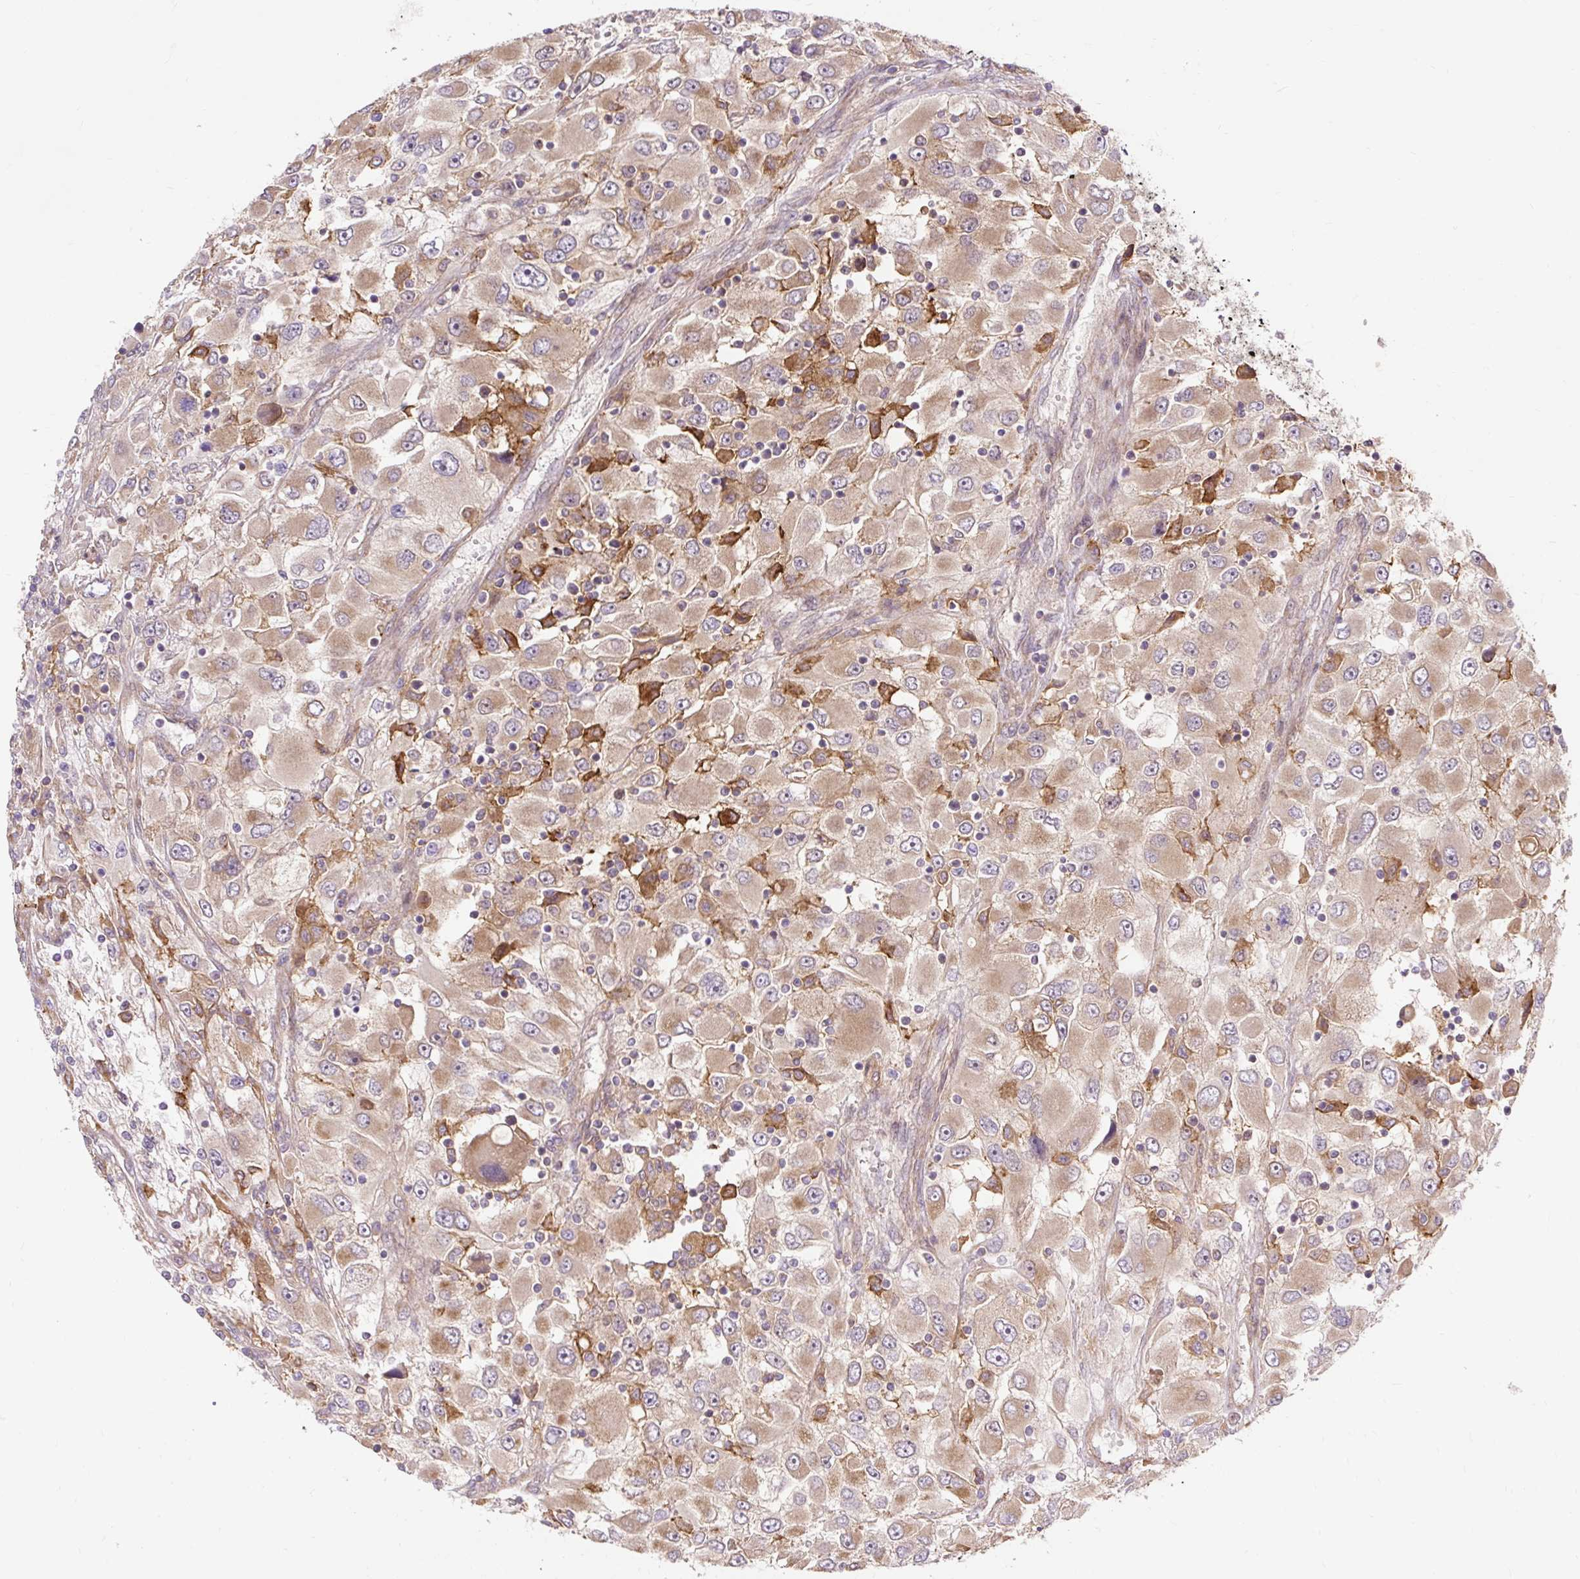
{"staining": {"intensity": "moderate", "quantity": ">75%", "location": "cytoplasmic/membranous"}, "tissue": "renal cancer", "cell_type": "Tumor cells", "image_type": "cancer", "snomed": [{"axis": "morphology", "description": "Adenocarcinoma, NOS"}, {"axis": "topography", "description": "Kidney"}], "caption": "Brown immunohistochemical staining in human adenocarcinoma (renal) shows moderate cytoplasmic/membranous positivity in about >75% of tumor cells.", "gene": "TRIAP1", "patient": {"sex": "female", "age": 52}}